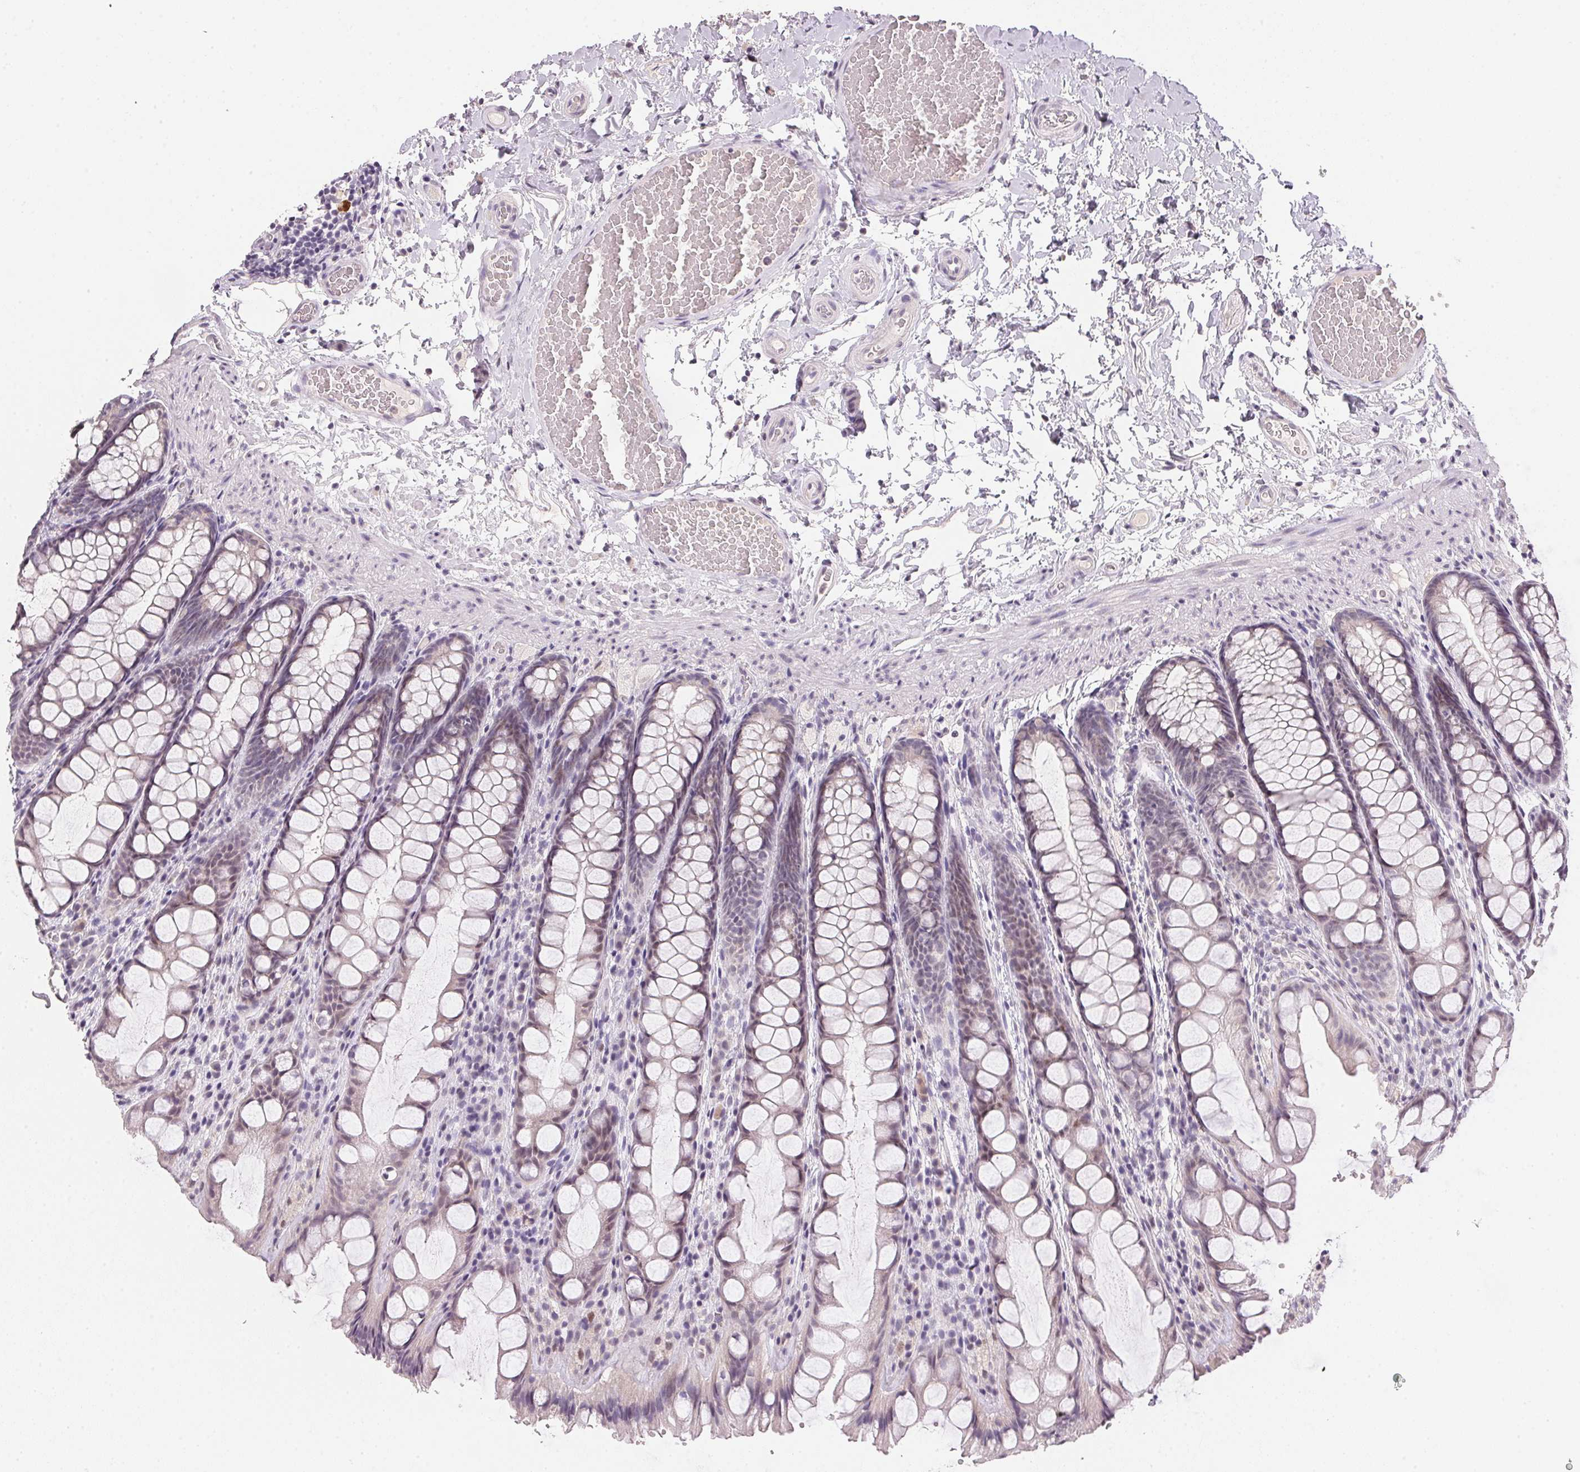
{"staining": {"intensity": "negative", "quantity": "none", "location": "none"}, "tissue": "colon", "cell_type": "Endothelial cells", "image_type": "normal", "snomed": [{"axis": "morphology", "description": "Normal tissue, NOS"}, {"axis": "topography", "description": "Colon"}], "caption": "Human colon stained for a protein using IHC shows no staining in endothelial cells.", "gene": "POLR3G", "patient": {"sex": "male", "age": 47}}